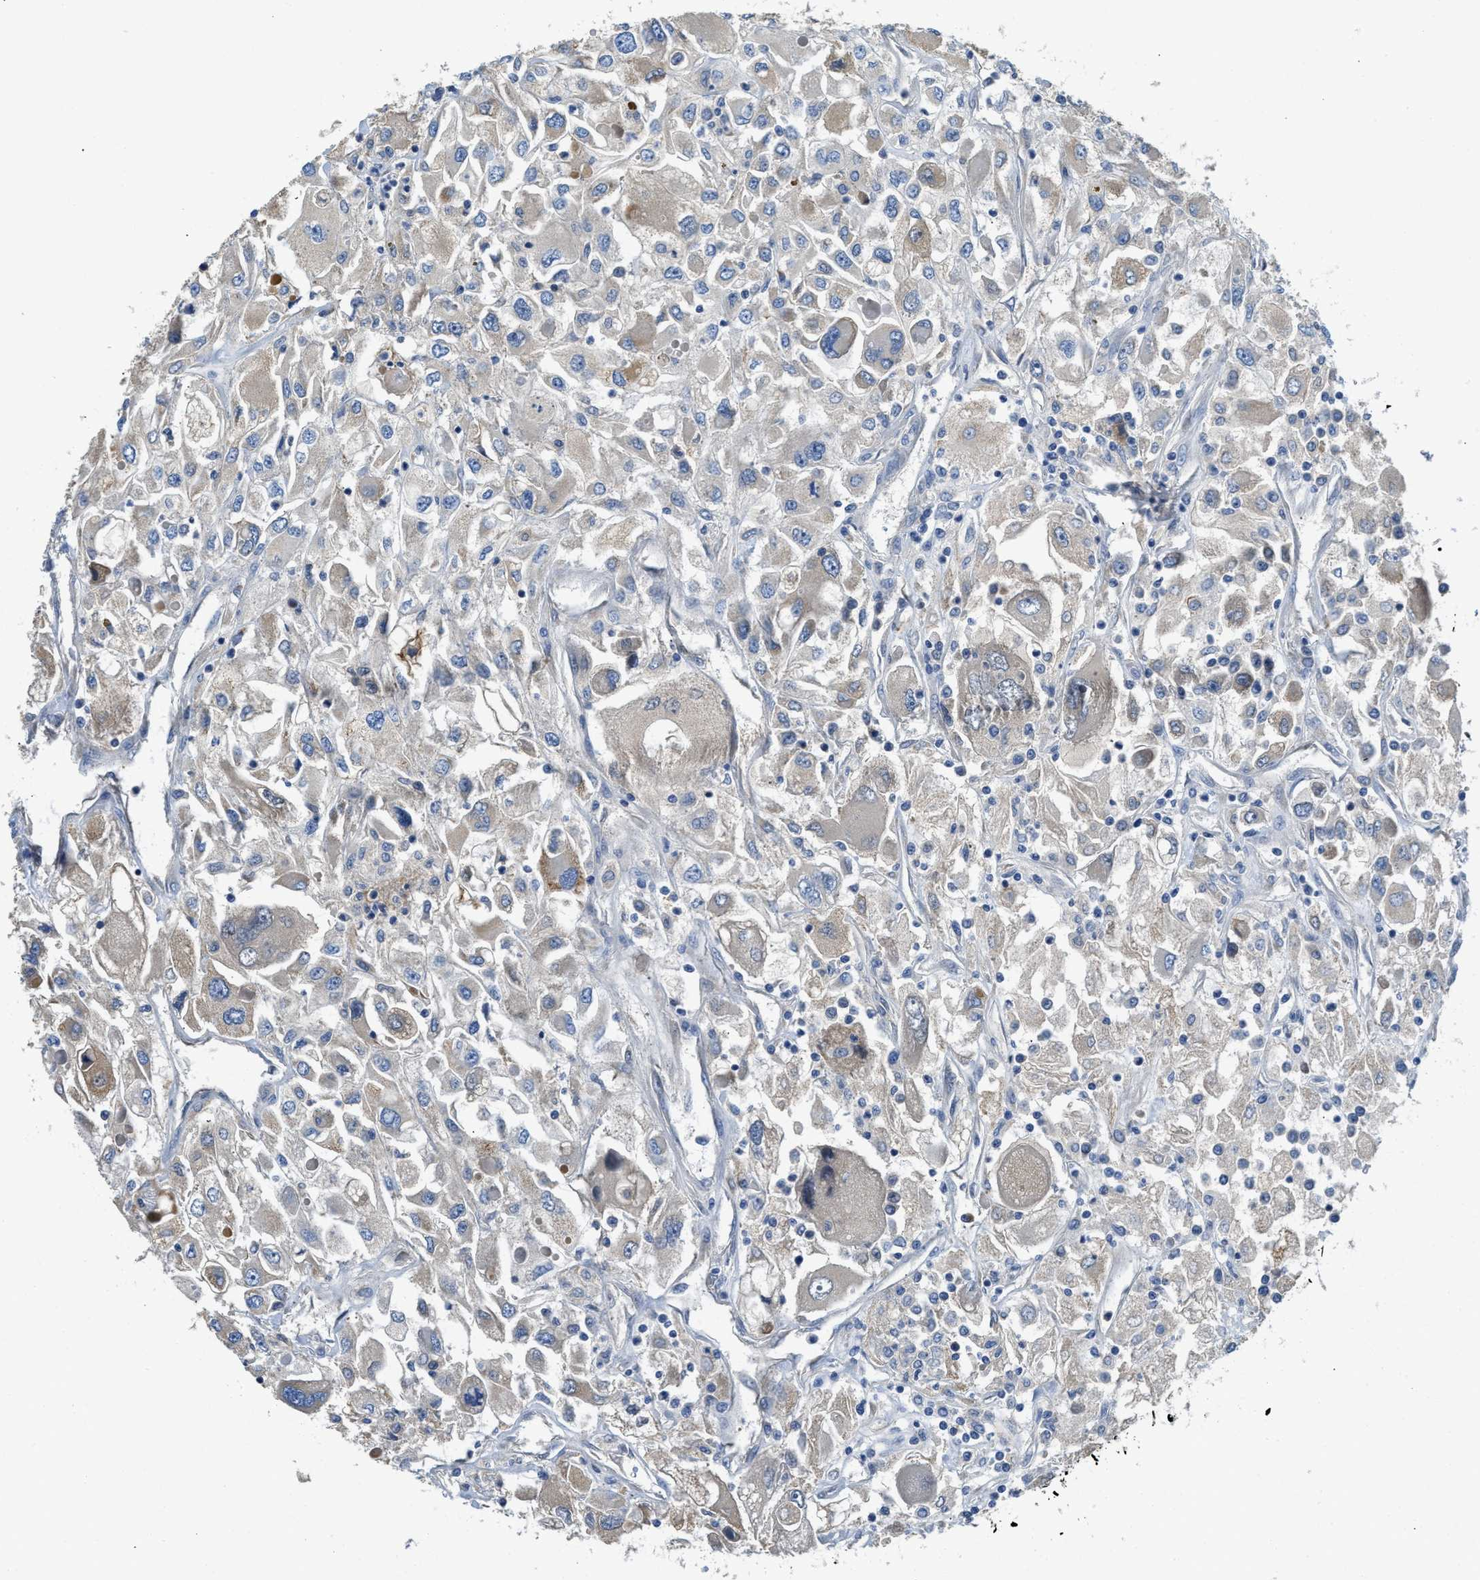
{"staining": {"intensity": "moderate", "quantity": "<25%", "location": "cytoplasmic/membranous"}, "tissue": "renal cancer", "cell_type": "Tumor cells", "image_type": "cancer", "snomed": [{"axis": "morphology", "description": "Adenocarcinoma, NOS"}, {"axis": "topography", "description": "Kidney"}], "caption": "About <25% of tumor cells in renal cancer (adenocarcinoma) display moderate cytoplasmic/membranous protein expression as visualized by brown immunohistochemical staining.", "gene": "C1S", "patient": {"sex": "female", "age": 52}}